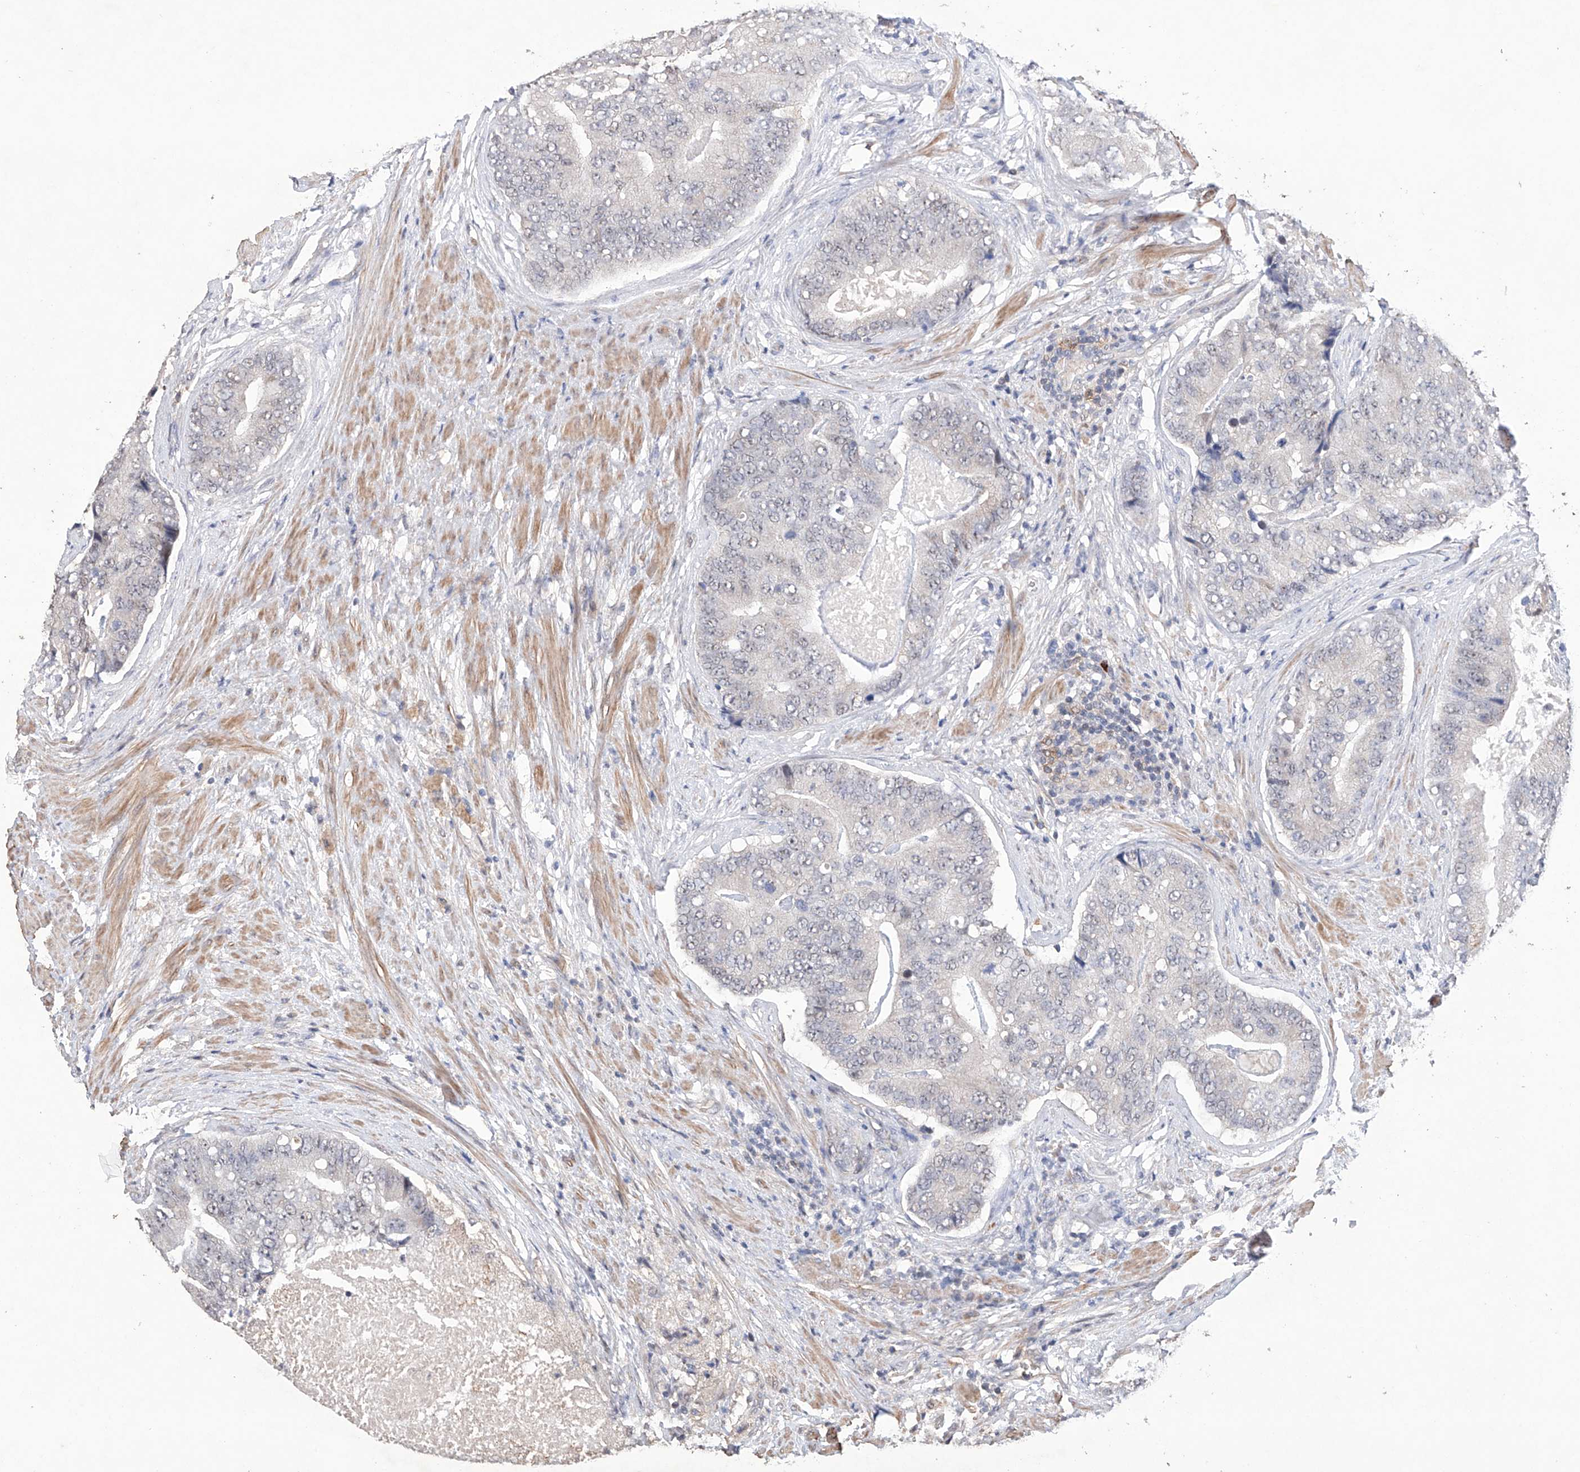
{"staining": {"intensity": "weak", "quantity": "<25%", "location": "cytoplasmic/membranous,nuclear"}, "tissue": "prostate cancer", "cell_type": "Tumor cells", "image_type": "cancer", "snomed": [{"axis": "morphology", "description": "Adenocarcinoma, High grade"}, {"axis": "topography", "description": "Prostate"}], "caption": "This histopathology image is of prostate adenocarcinoma (high-grade) stained with immunohistochemistry (IHC) to label a protein in brown with the nuclei are counter-stained blue. There is no expression in tumor cells.", "gene": "AFG1L", "patient": {"sex": "male", "age": 70}}